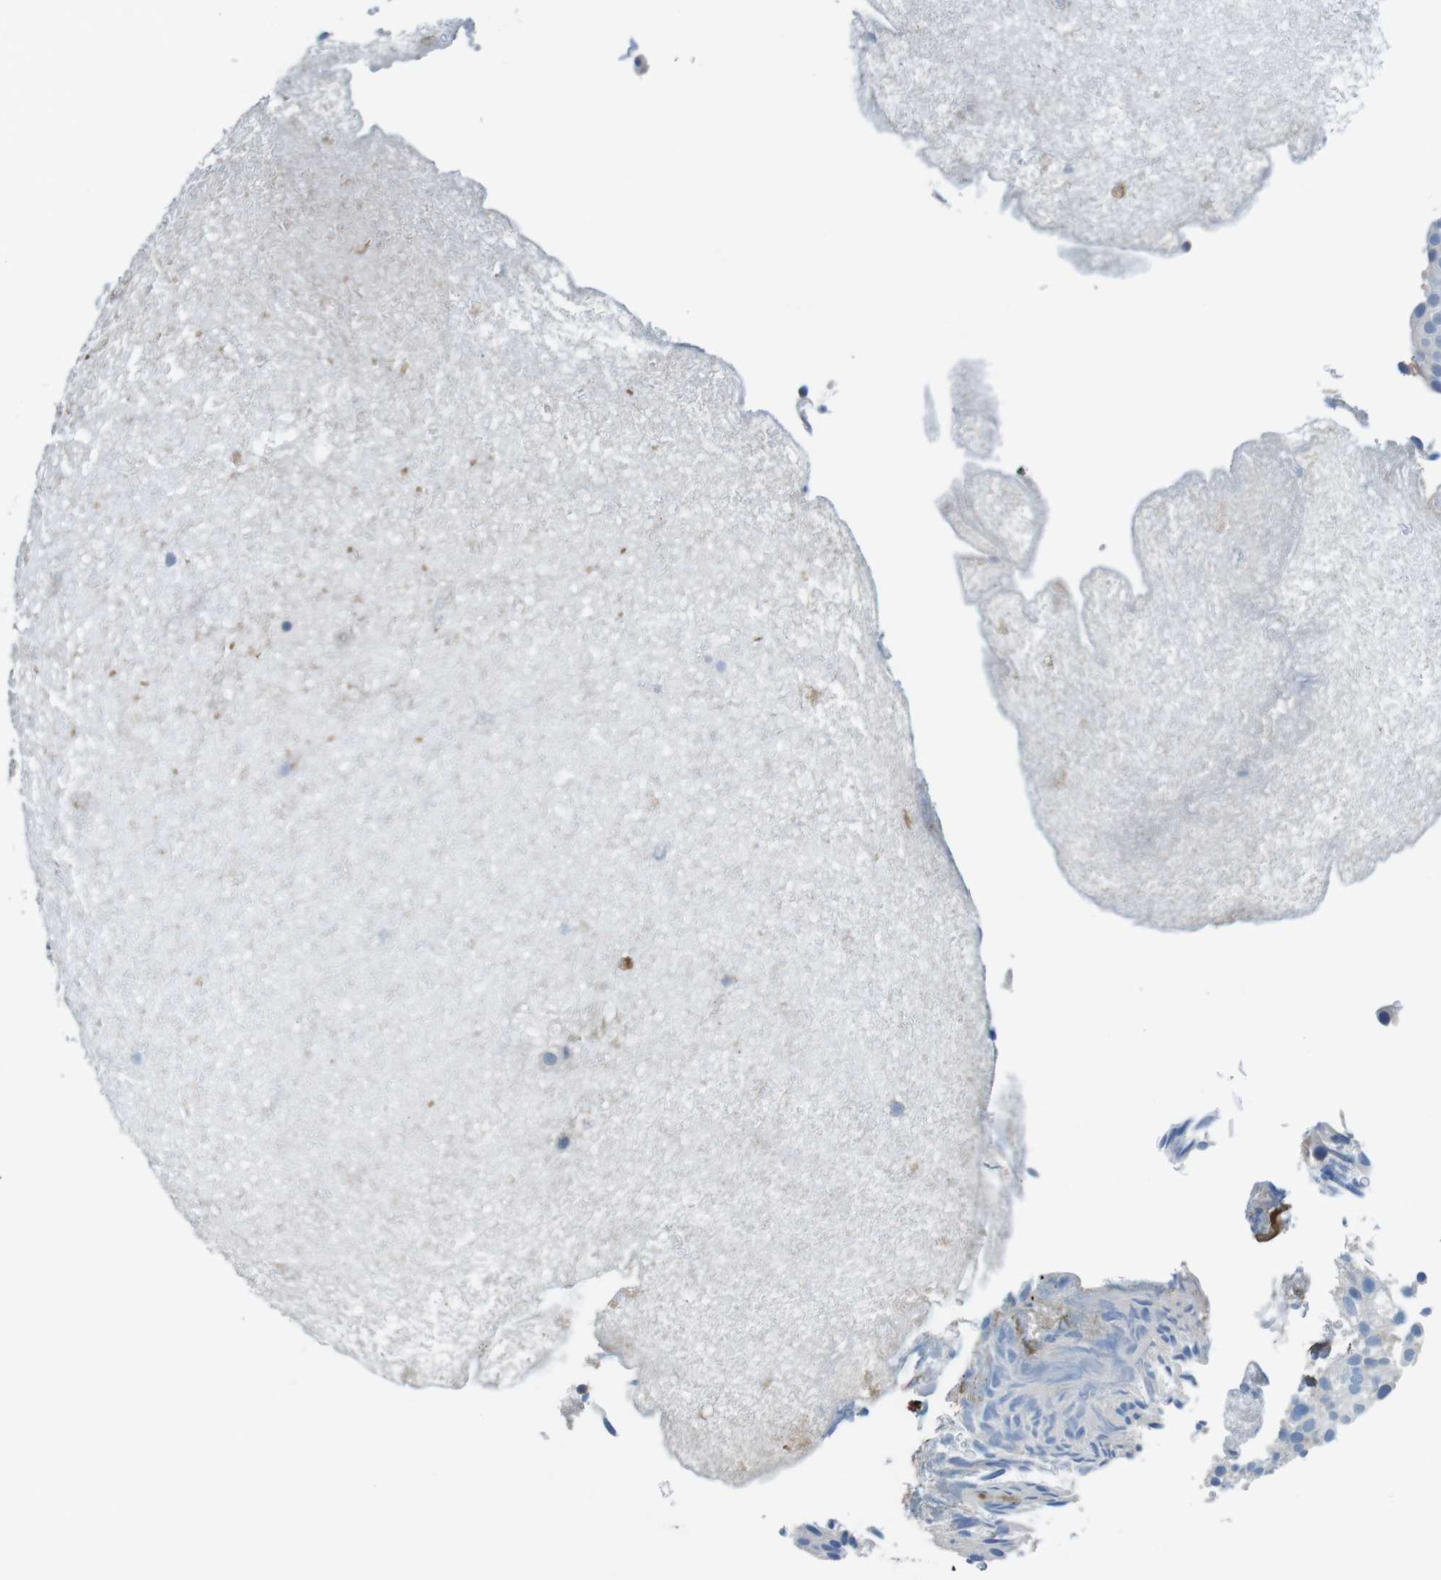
{"staining": {"intensity": "negative", "quantity": "none", "location": "none"}, "tissue": "urothelial cancer", "cell_type": "Tumor cells", "image_type": "cancer", "snomed": [{"axis": "morphology", "description": "Urothelial carcinoma, Low grade"}, {"axis": "topography", "description": "Urinary bladder"}], "caption": "Tumor cells show no significant expression in urothelial cancer. Brightfield microscopy of IHC stained with DAB (3,3'-diaminobenzidine) (brown) and hematoxylin (blue), captured at high magnification.", "gene": "TMPRSS15", "patient": {"sex": "male", "age": 78}}